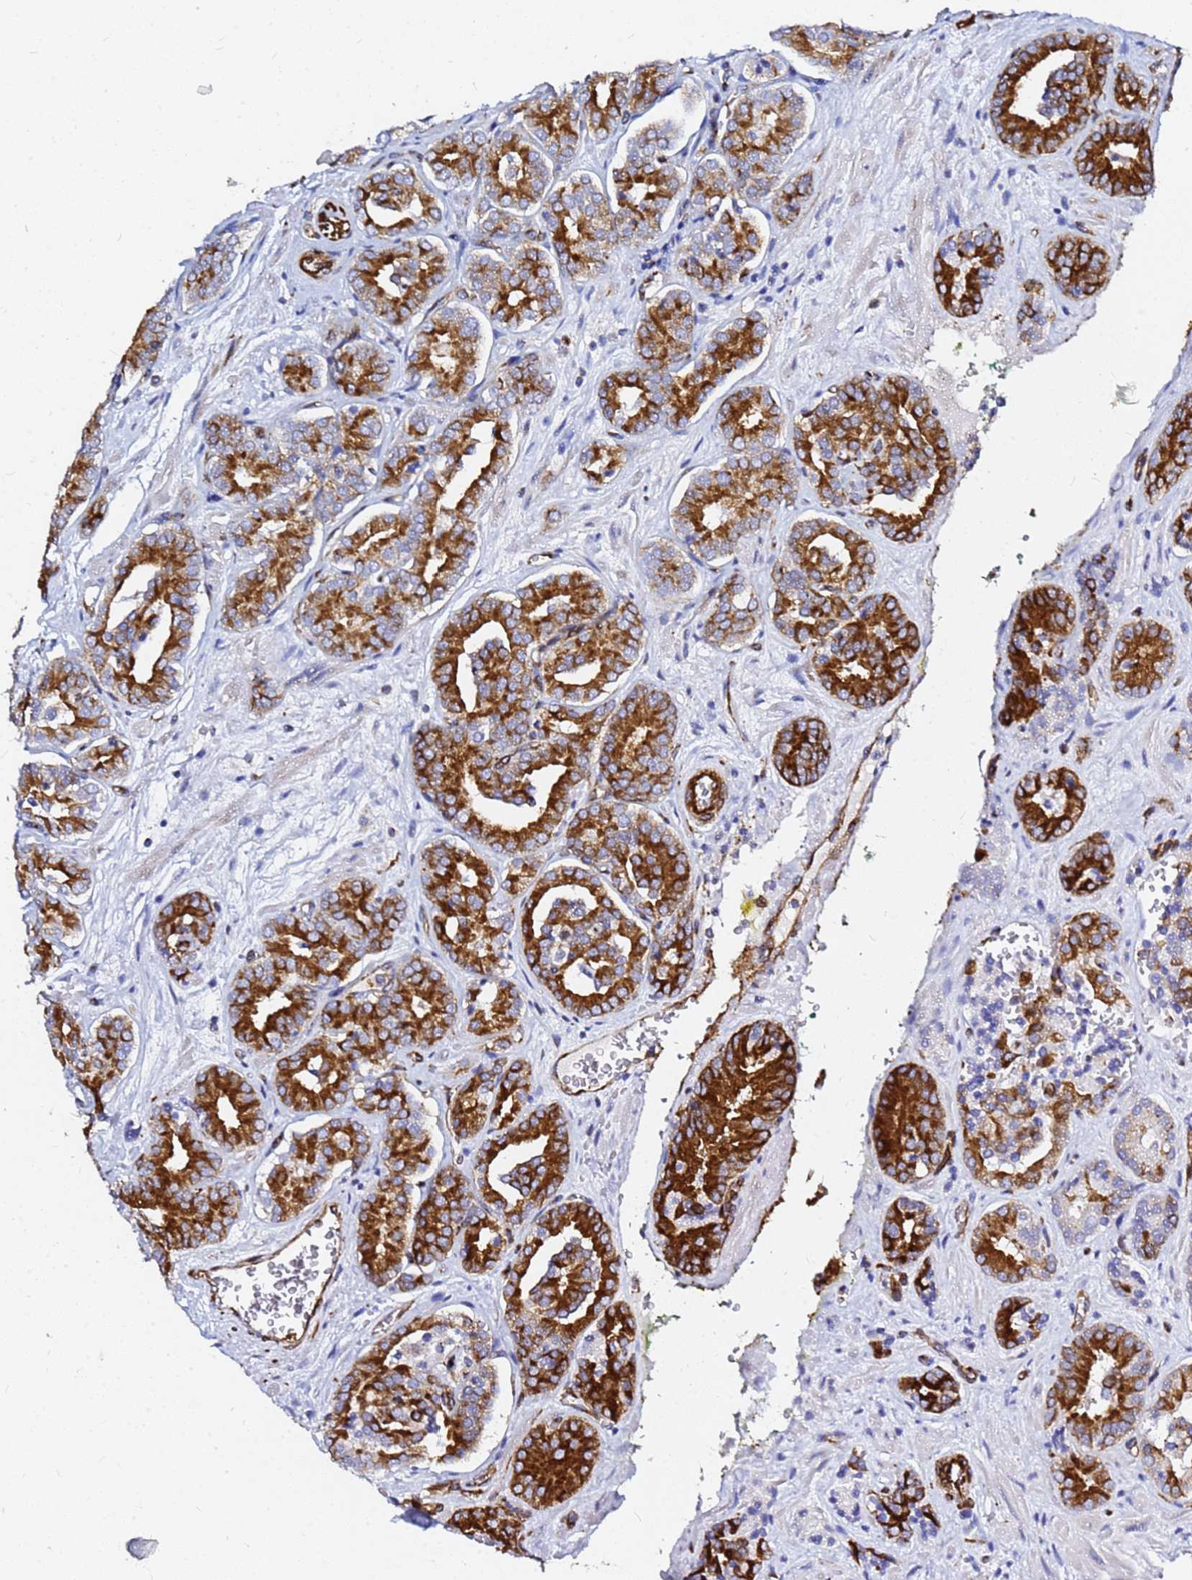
{"staining": {"intensity": "strong", "quantity": ">75%", "location": "cytoplasmic/membranous"}, "tissue": "prostate cancer", "cell_type": "Tumor cells", "image_type": "cancer", "snomed": [{"axis": "morphology", "description": "Adenocarcinoma, High grade"}, {"axis": "topography", "description": "Prostate"}], "caption": "Immunohistochemistry (IHC) (DAB (3,3'-diaminobenzidine)) staining of prostate cancer (adenocarcinoma (high-grade)) displays strong cytoplasmic/membranous protein staining in about >75% of tumor cells.", "gene": "TUBA8", "patient": {"sex": "male", "age": 66}}